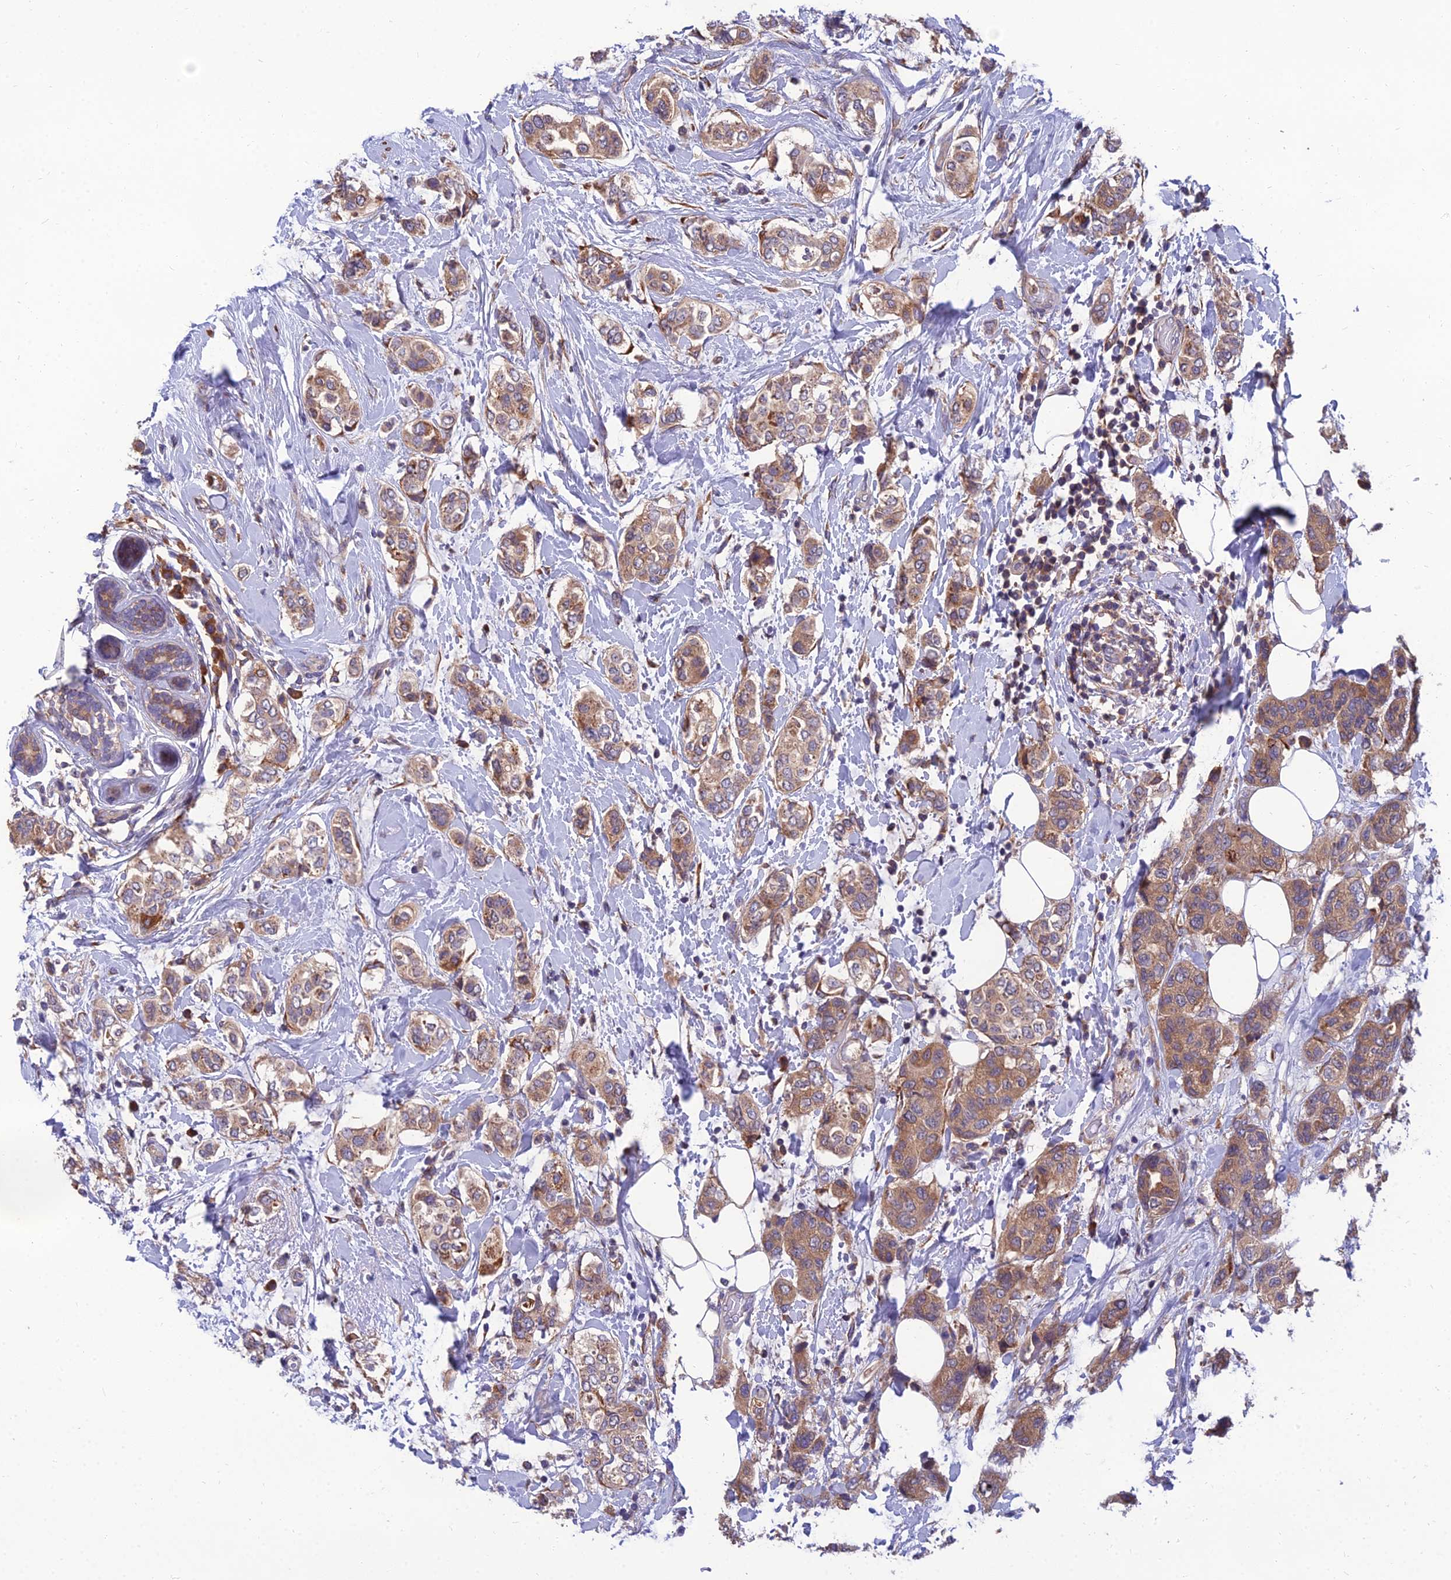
{"staining": {"intensity": "moderate", "quantity": ">75%", "location": "cytoplasmic/membranous"}, "tissue": "breast cancer", "cell_type": "Tumor cells", "image_type": "cancer", "snomed": [{"axis": "morphology", "description": "Lobular carcinoma"}, {"axis": "topography", "description": "Breast"}], "caption": "Breast cancer (lobular carcinoma) tissue displays moderate cytoplasmic/membranous positivity in approximately >75% of tumor cells, visualized by immunohistochemistry. (IHC, brightfield microscopy, high magnification).", "gene": "UMAD1", "patient": {"sex": "female", "age": 51}}